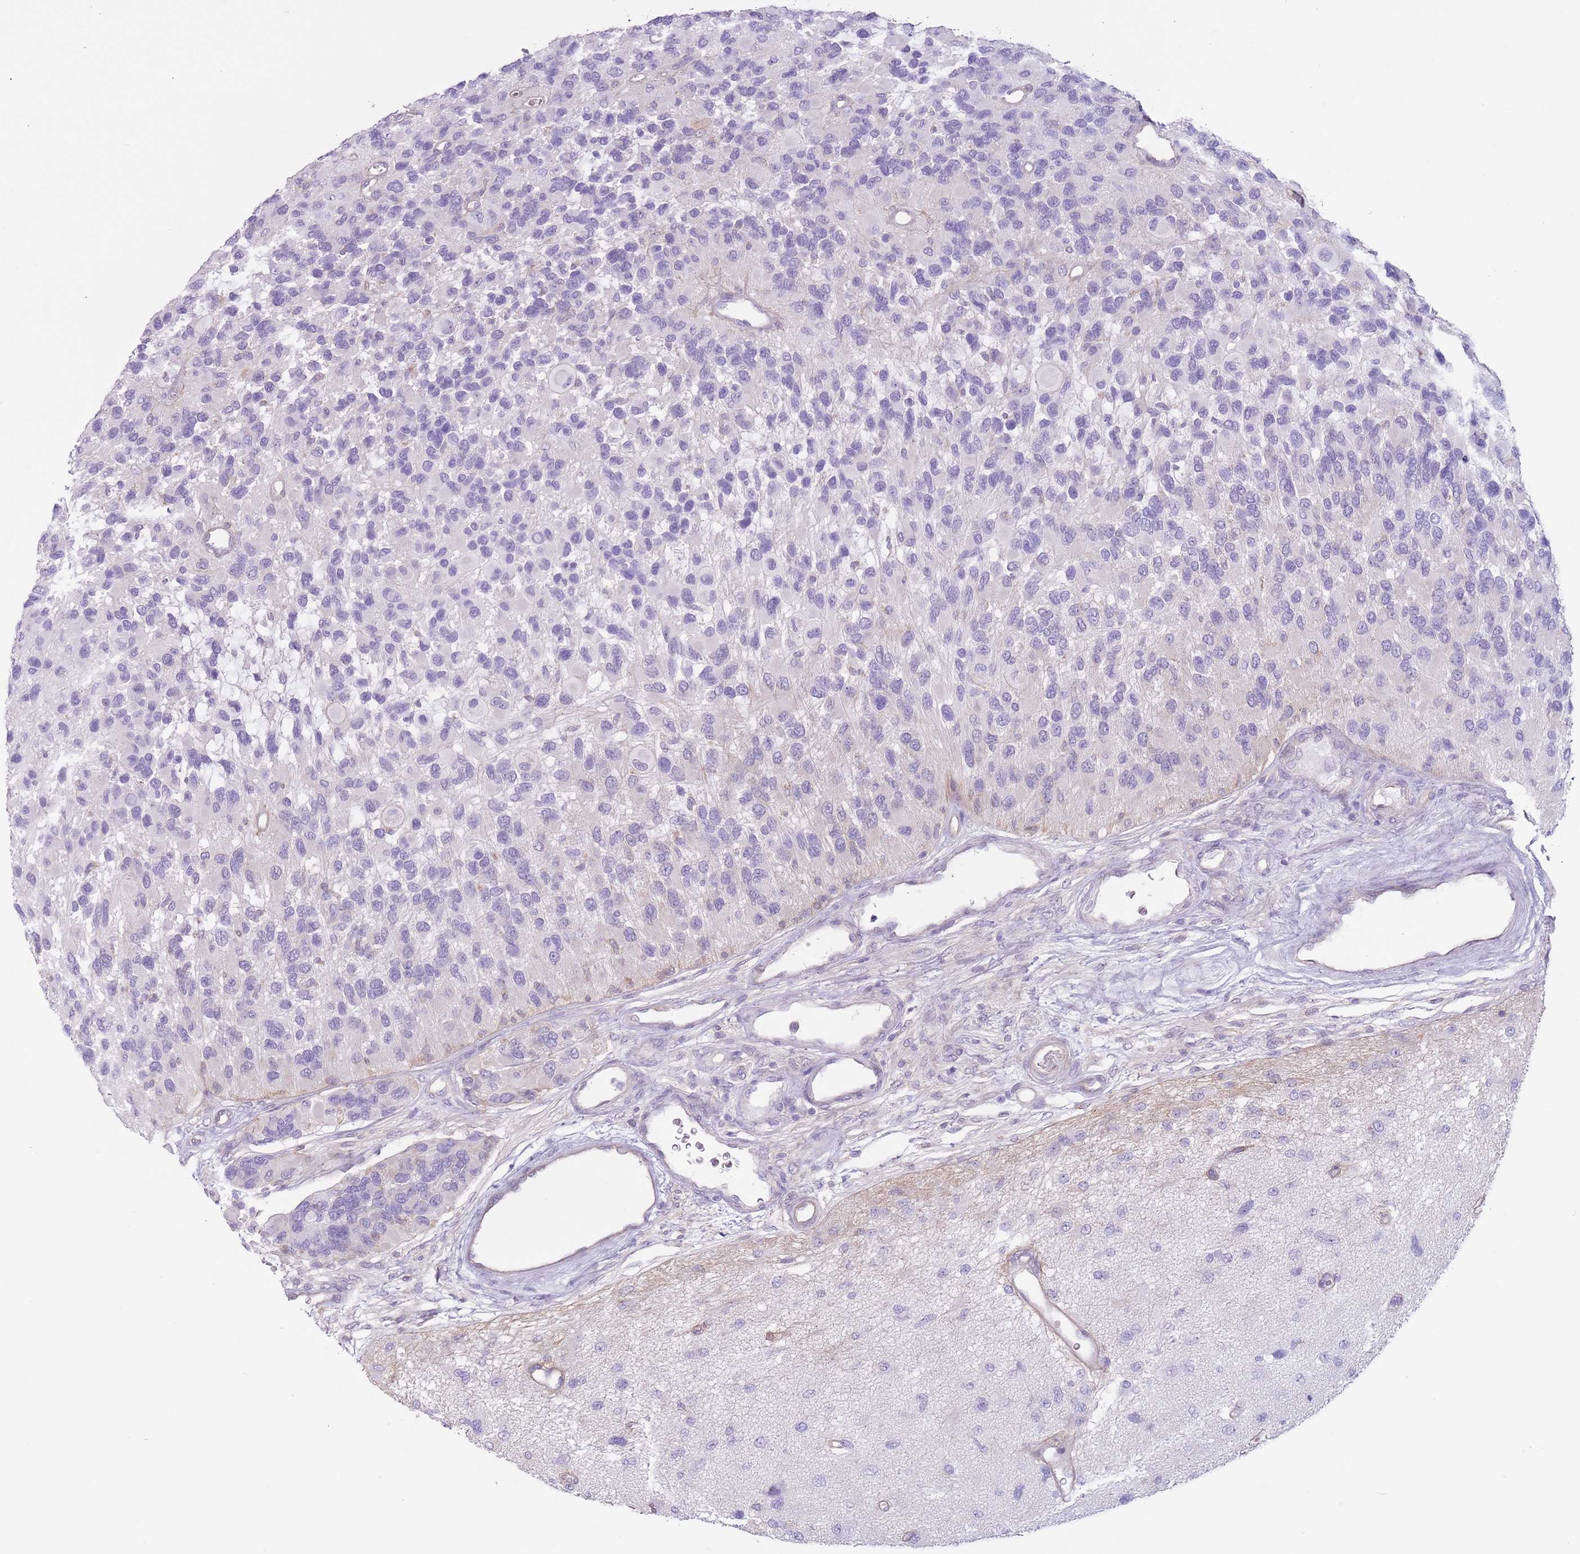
{"staining": {"intensity": "negative", "quantity": "none", "location": "none"}, "tissue": "glioma", "cell_type": "Tumor cells", "image_type": "cancer", "snomed": [{"axis": "morphology", "description": "Glioma, malignant, High grade"}, {"axis": "topography", "description": "Brain"}], "caption": "This is a image of IHC staining of high-grade glioma (malignant), which shows no staining in tumor cells.", "gene": "RBP3", "patient": {"sex": "male", "age": 77}}